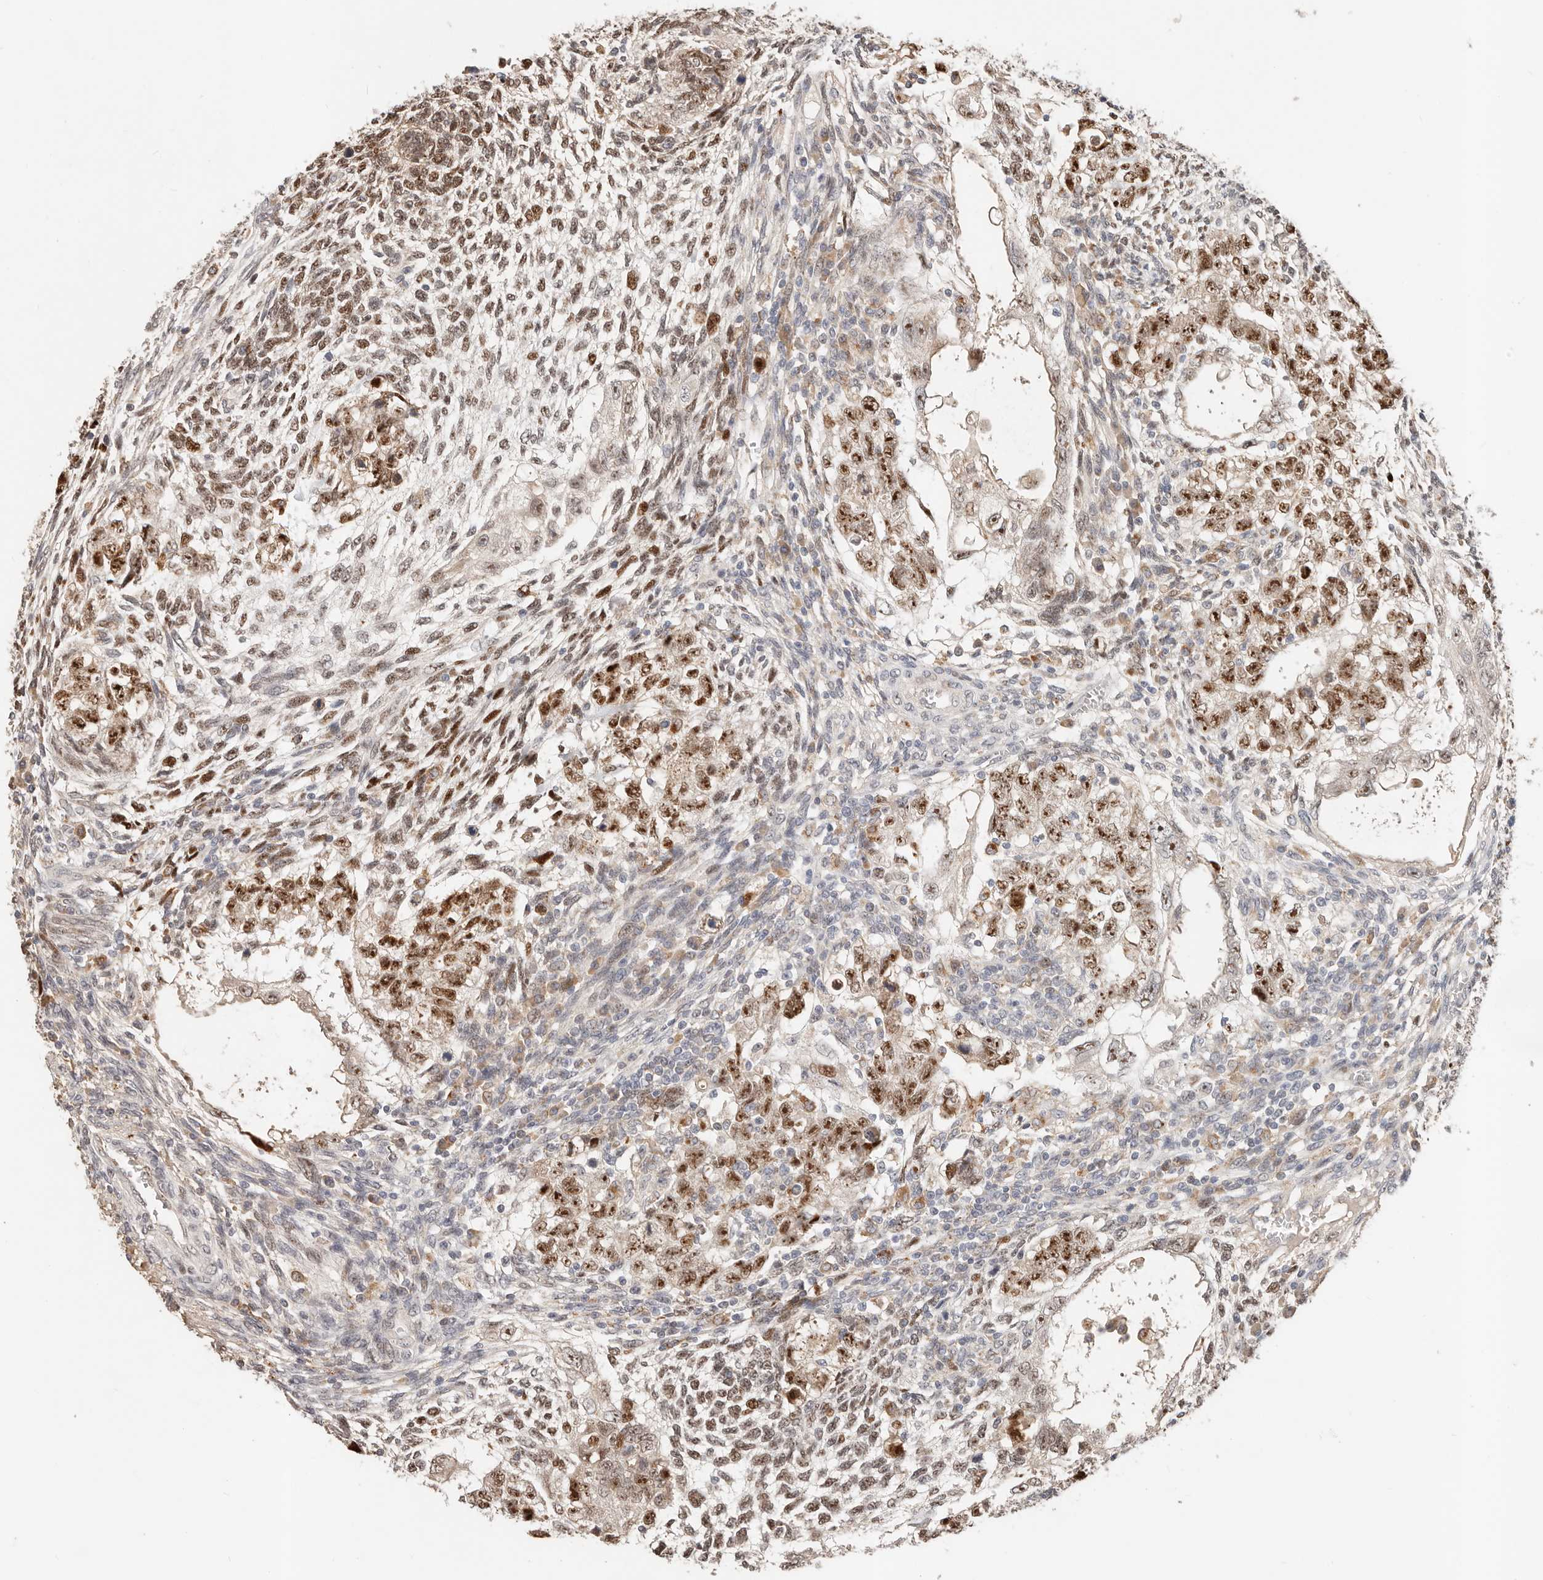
{"staining": {"intensity": "strong", "quantity": ">75%", "location": "nuclear"}, "tissue": "testis cancer", "cell_type": "Tumor cells", "image_type": "cancer", "snomed": [{"axis": "morphology", "description": "Carcinoma, Embryonal, NOS"}, {"axis": "topography", "description": "Testis"}], "caption": "Protein analysis of testis cancer tissue exhibits strong nuclear staining in about >75% of tumor cells.", "gene": "ZRANB1", "patient": {"sex": "male", "age": 37}}